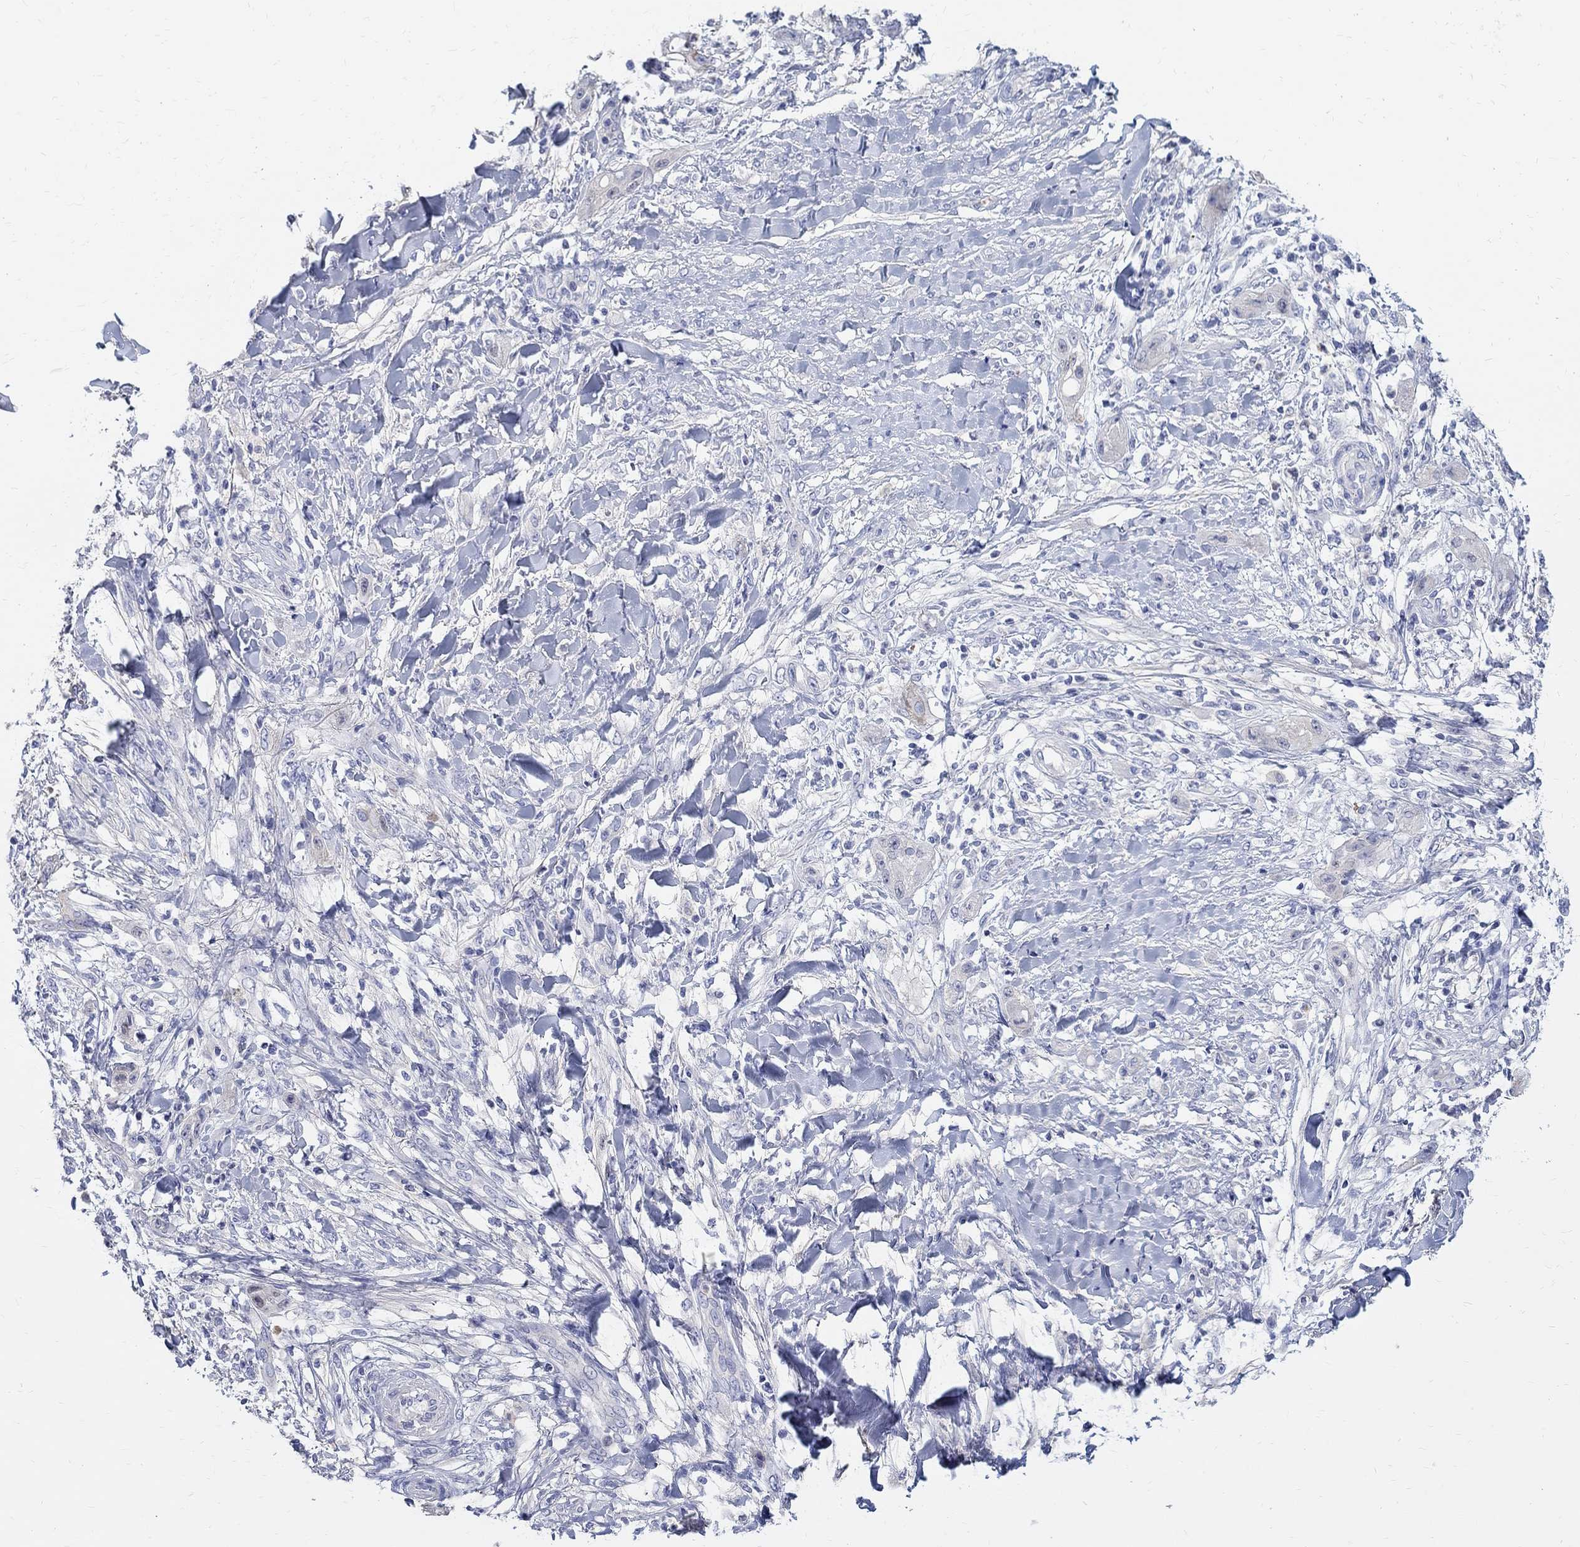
{"staining": {"intensity": "negative", "quantity": "none", "location": "none"}, "tissue": "skin cancer", "cell_type": "Tumor cells", "image_type": "cancer", "snomed": [{"axis": "morphology", "description": "Squamous cell carcinoma, NOS"}, {"axis": "topography", "description": "Skin"}], "caption": "Skin cancer was stained to show a protein in brown. There is no significant expression in tumor cells. (Brightfield microscopy of DAB (3,3'-diaminobenzidine) immunohistochemistry at high magnification).", "gene": "SOX2", "patient": {"sex": "male", "age": 62}}